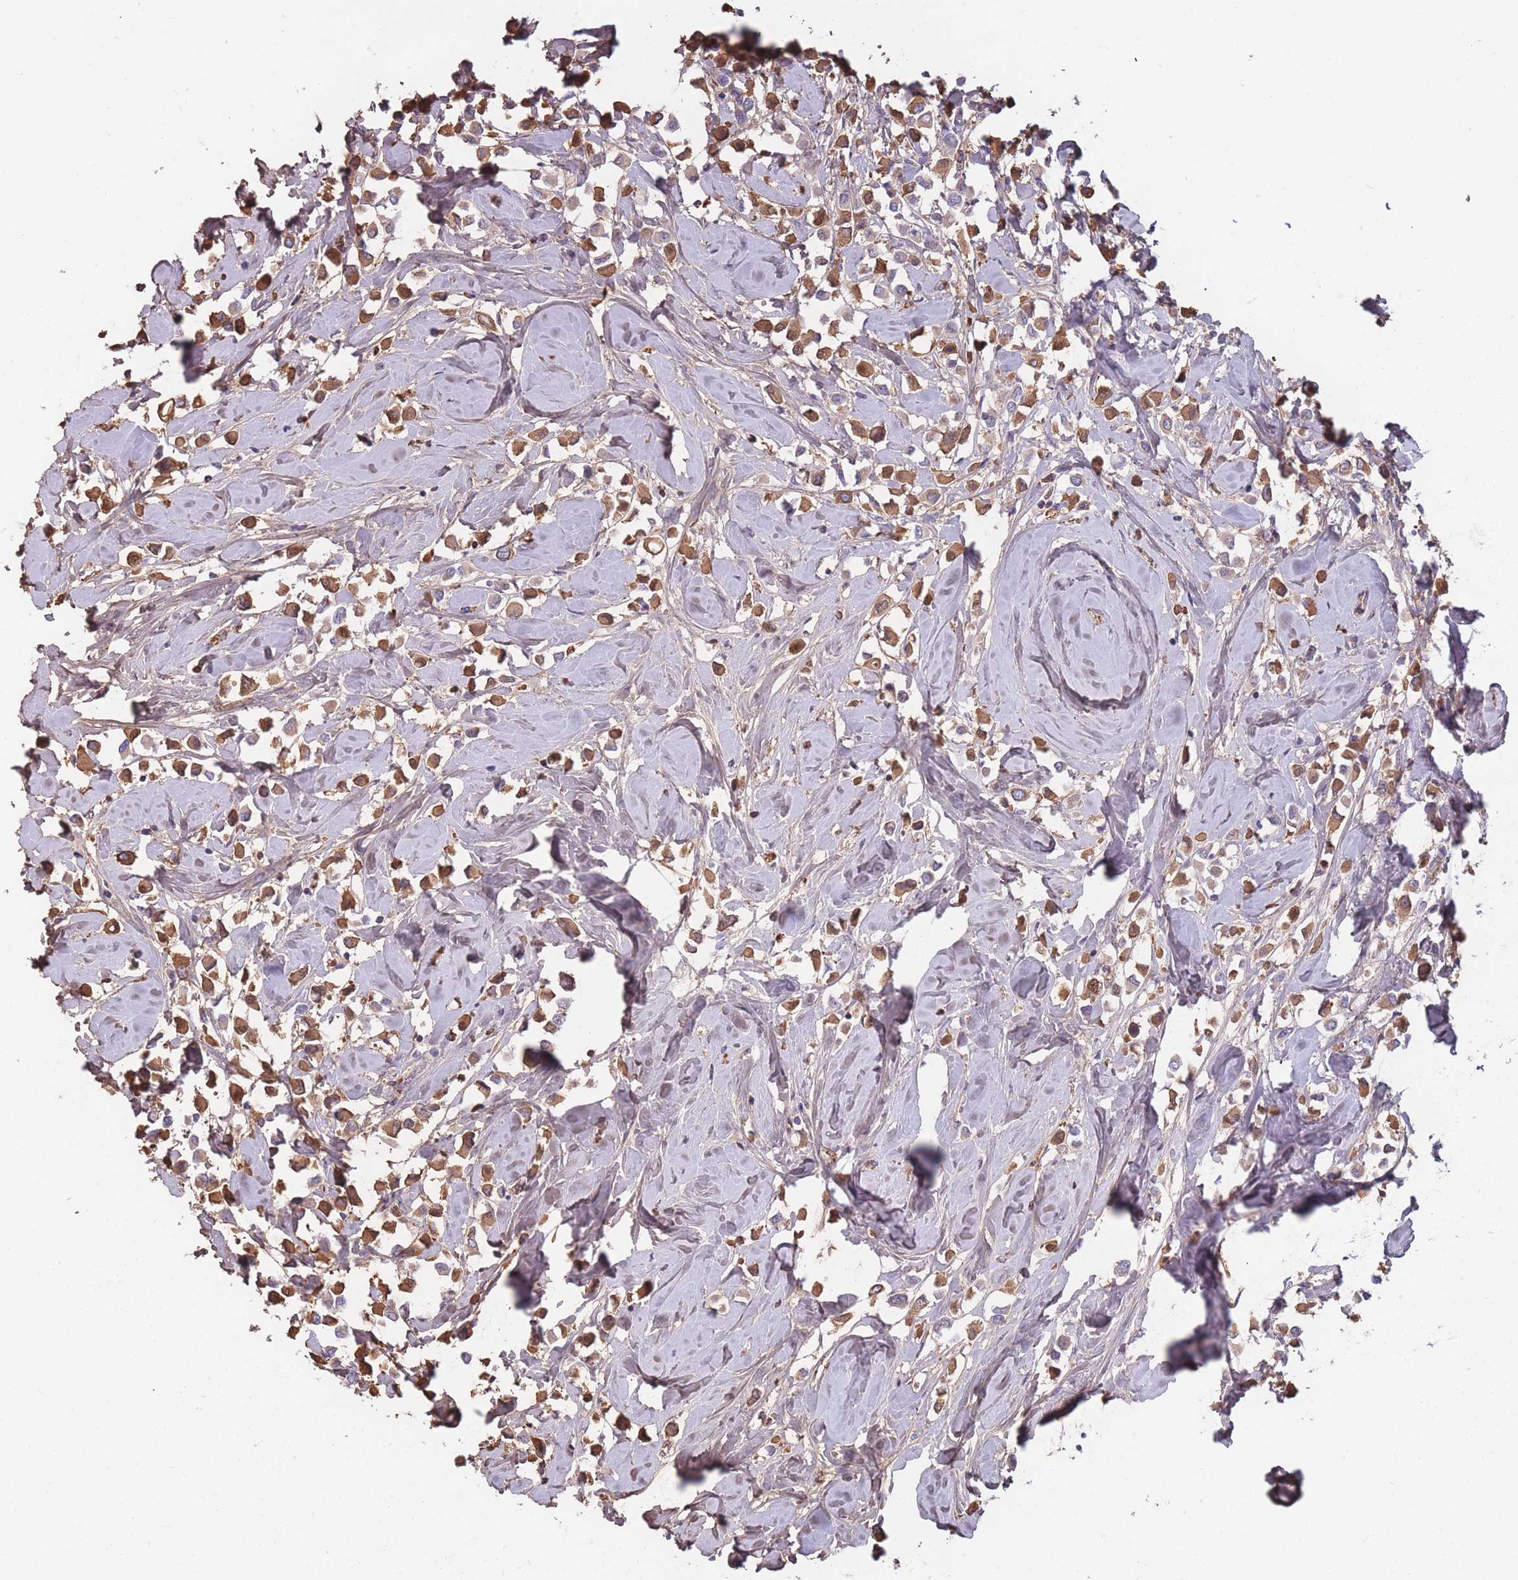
{"staining": {"intensity": "moderate", "quantity": ">75%", "location": "cytoplasmic/membranous"}, "tissue": "breast cancer", "cell_type": "Tumor cells", "image_type": "cancer", "snomed": [{"axis": "morphology", "description": "Duct carcinoma"}, {"axis": "topography", "description": "Breast"}], "caption": "IHC of breast cancer shows medium levels of moderate cytoplasmic/membranous positivity in approximately >75% of tumor cells. (Stains: DAB in brown, nuclei in blue, Microscopy: brightfield microscopy at high magnification).", "gene": "KAT2A", "patient": {"sex": "female", "age": 61}}